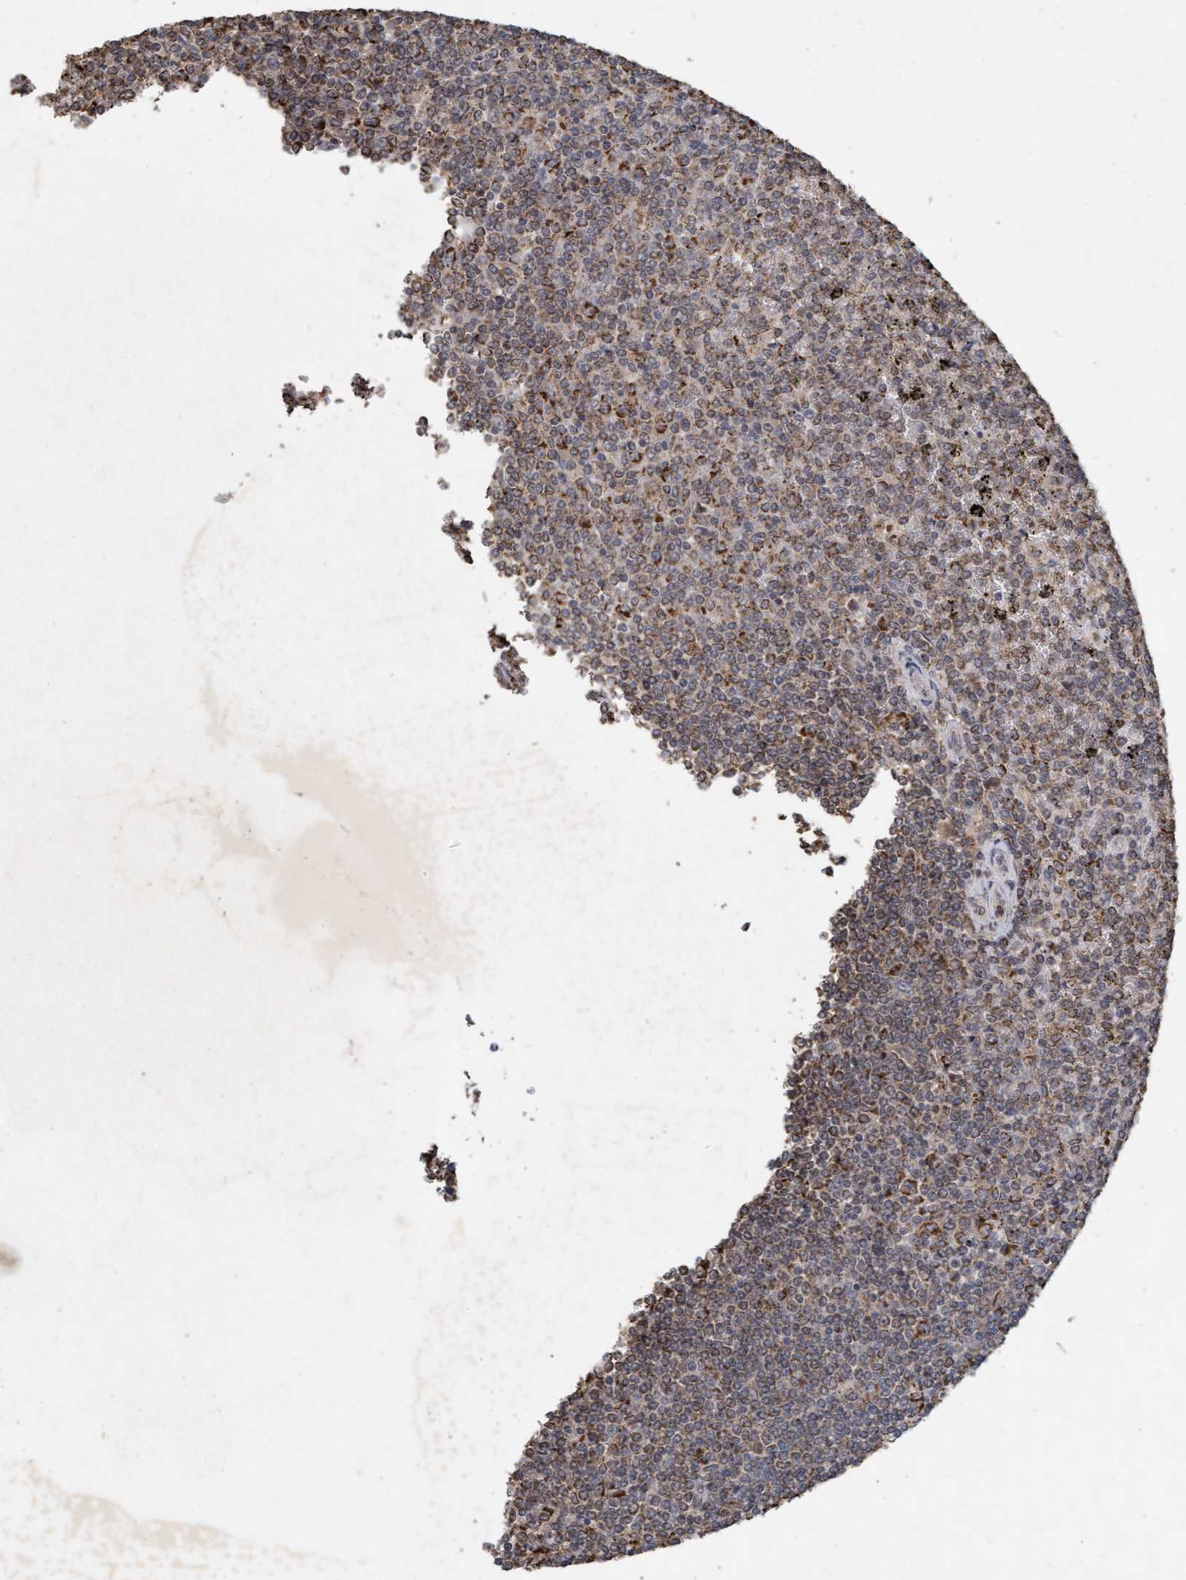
{"staining": {"intensity": "moderate", "quantity": "25%-75%", "location": "cytoplasmic/membranous"}, "tissue": "lymphoma", "cell_type": "Tumor cells", "image_type": "cancer", "snomed": [{"axis": "morphology", "description": "Malignant lymphoma, non-Hodgkin's type, Low grade"}, {"axis": "topography", "description": "Spleen"}], "caption": "Tumor cells reveal medium levels of moderate cytoplasmic/membranous positivity in approximately 25%-75% of cells in lymphoma.", "gene": "VSIG8", "patient": {"sex": "female", "age": 19}}